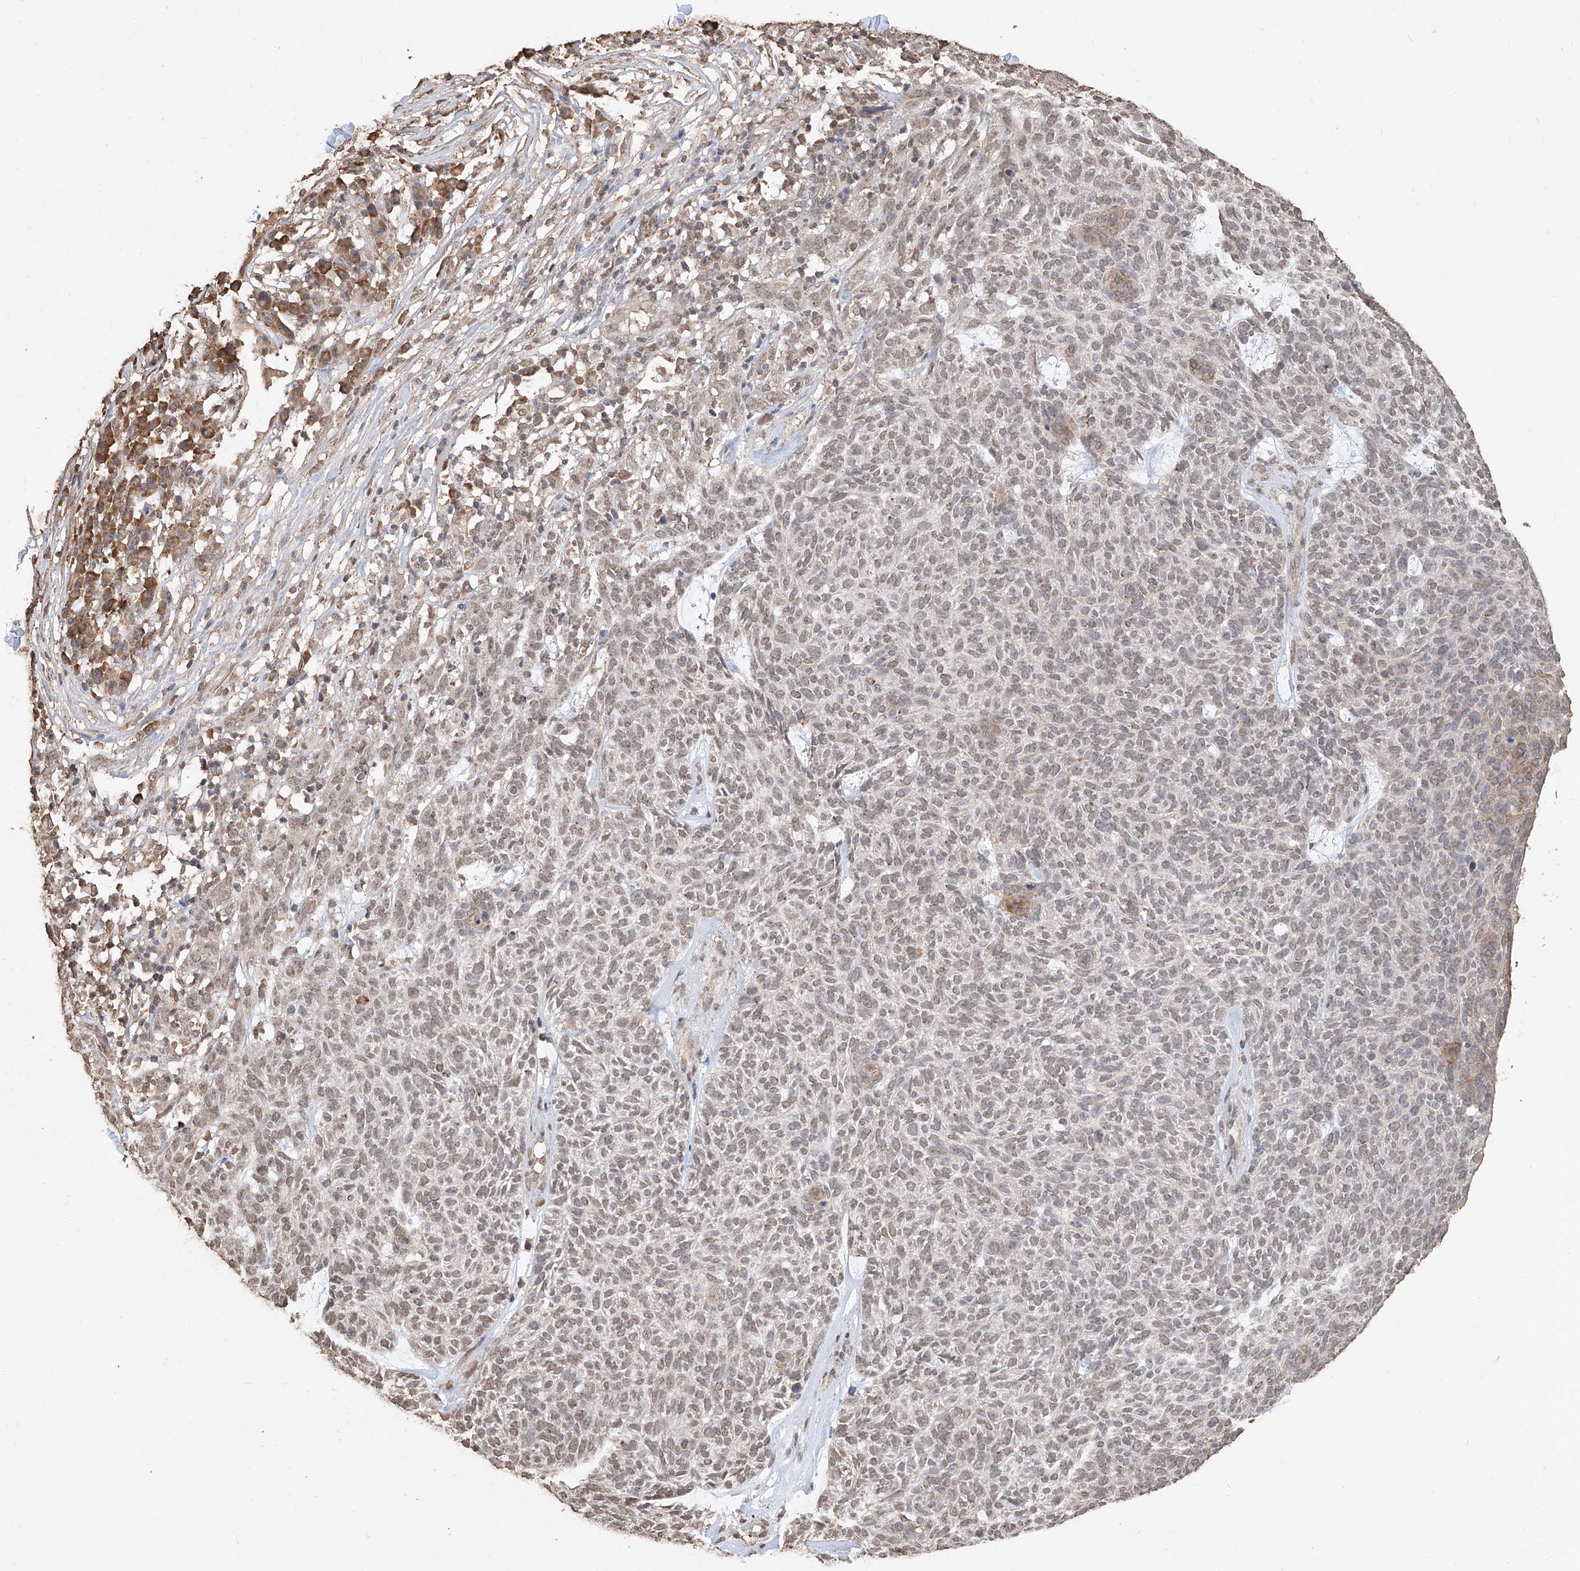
{"staining": {"intensity": "moderate", "quantity": "<25%", "location": "nuclear"}, "tissue": "skin cancer", "cell_type": "Tumor cells", "image_type": "cancer", "snomed": [{"axis": "morphology", "description": "Squamous cell carcinoma, NOS"}, {"axis": "topography", "description": "Skin"}], "caption": "High-magnification brightfield microscopy of skin squamous cell carcinoma stained with DAB (brown) and counterstained with hematoxylin (blue). tumor cells exhibit moderate nuclear staining is appreciated in approximately<25% of cells. (IHC, brightfield microscopy, high magnification).", "gene": "ELOVL1", "patient": {"sex": "female", "age": 90}}